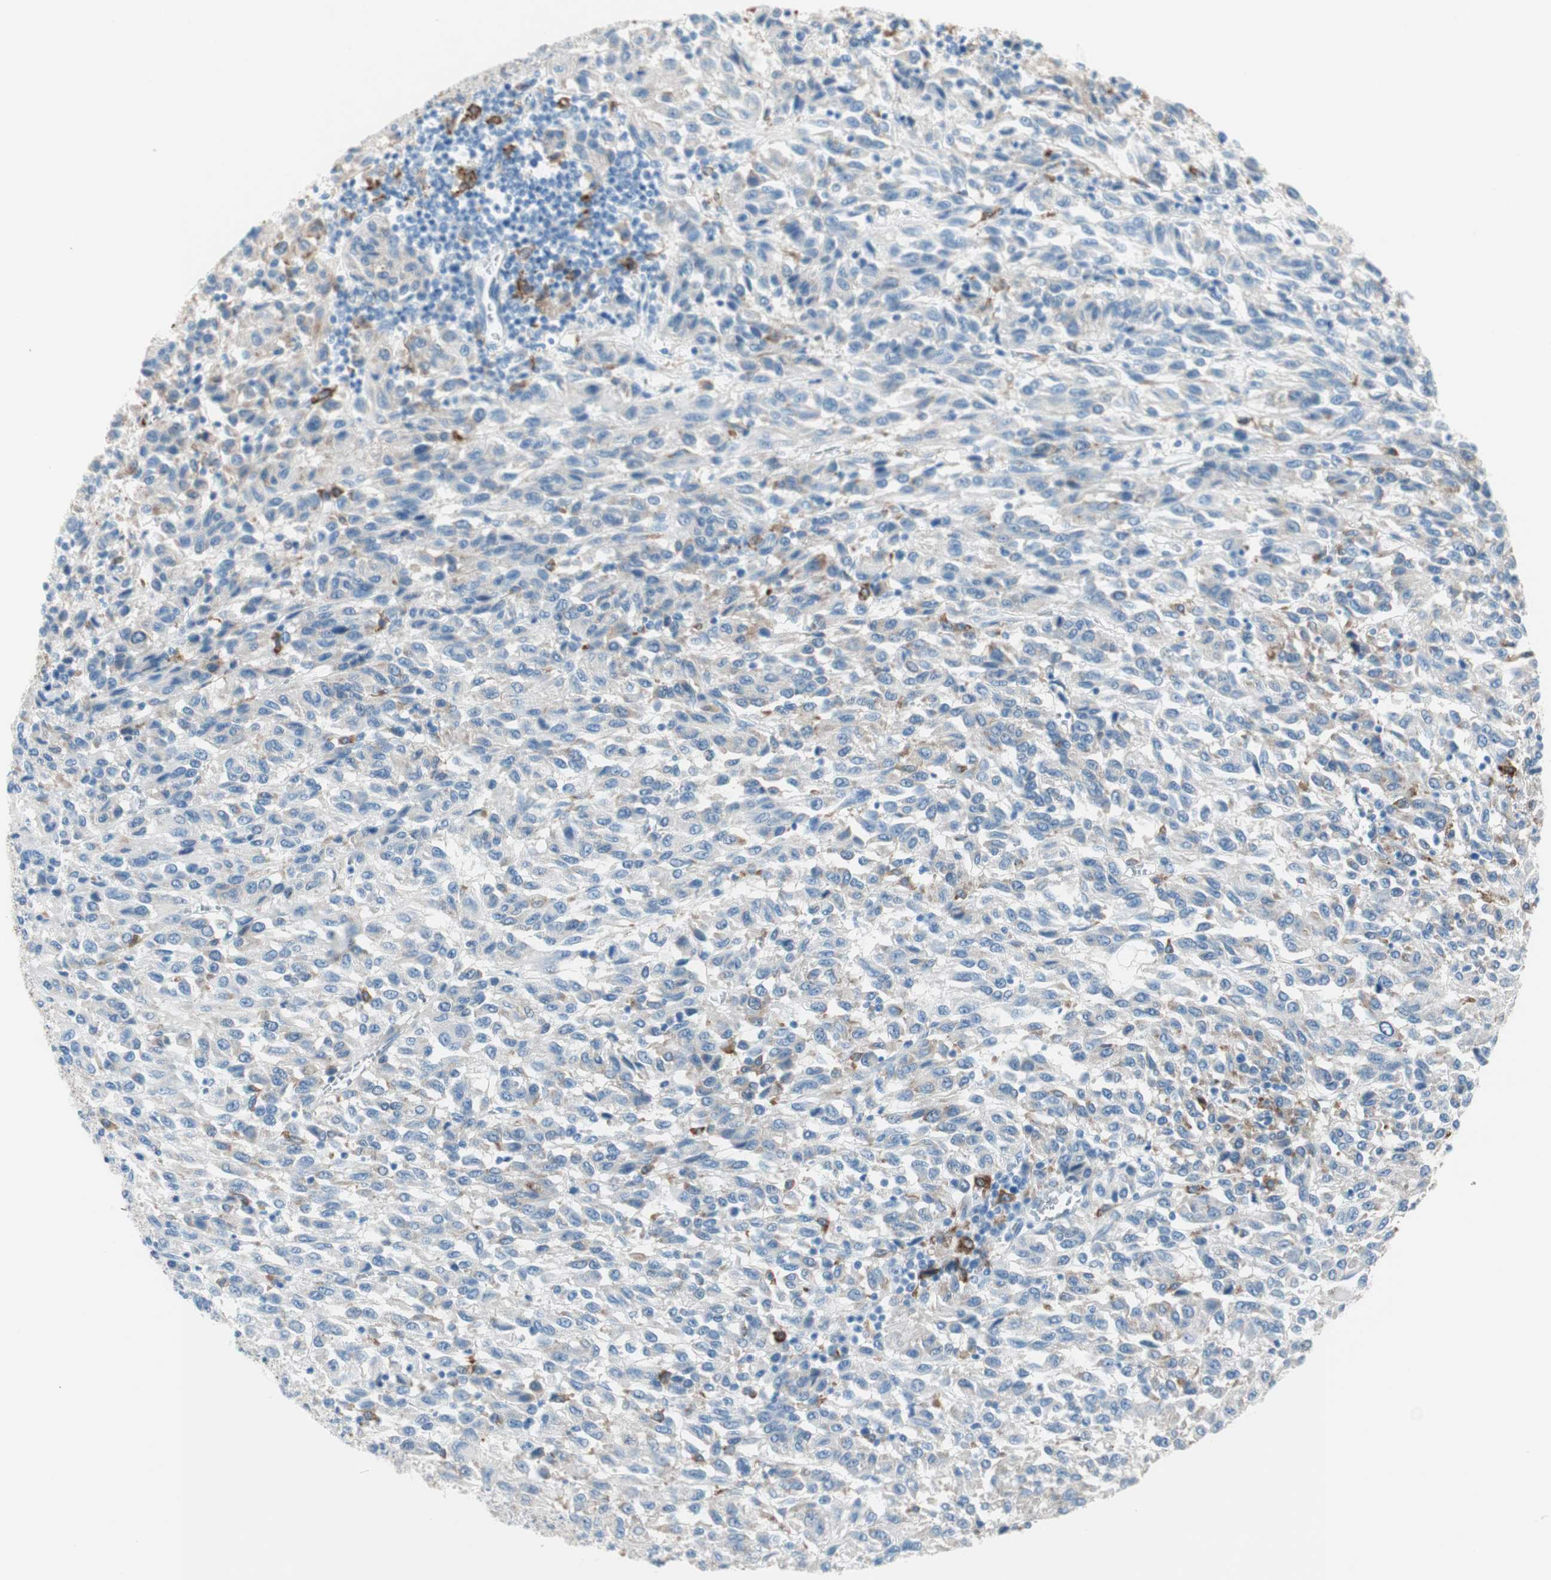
{"staining": {"intensity": "negative", "quantity": "none", "location": "none"}, "tissue": "melanoma", "cell_type": "Tumor cells", "image_type": "cancer", "snomed": [{"axis": "morphology", "description": "Malignant melanoma, Metastatic site"}, {"axis": "topography", "description": "Lung"}], "caption": "Human malignant melanoma (metastatic site) stained for a protein using immunohistochemistry (IHC) shows no expression in tumor cells.", "gene": "GLUL", "patient": {"sex": "male", "age": 64}}